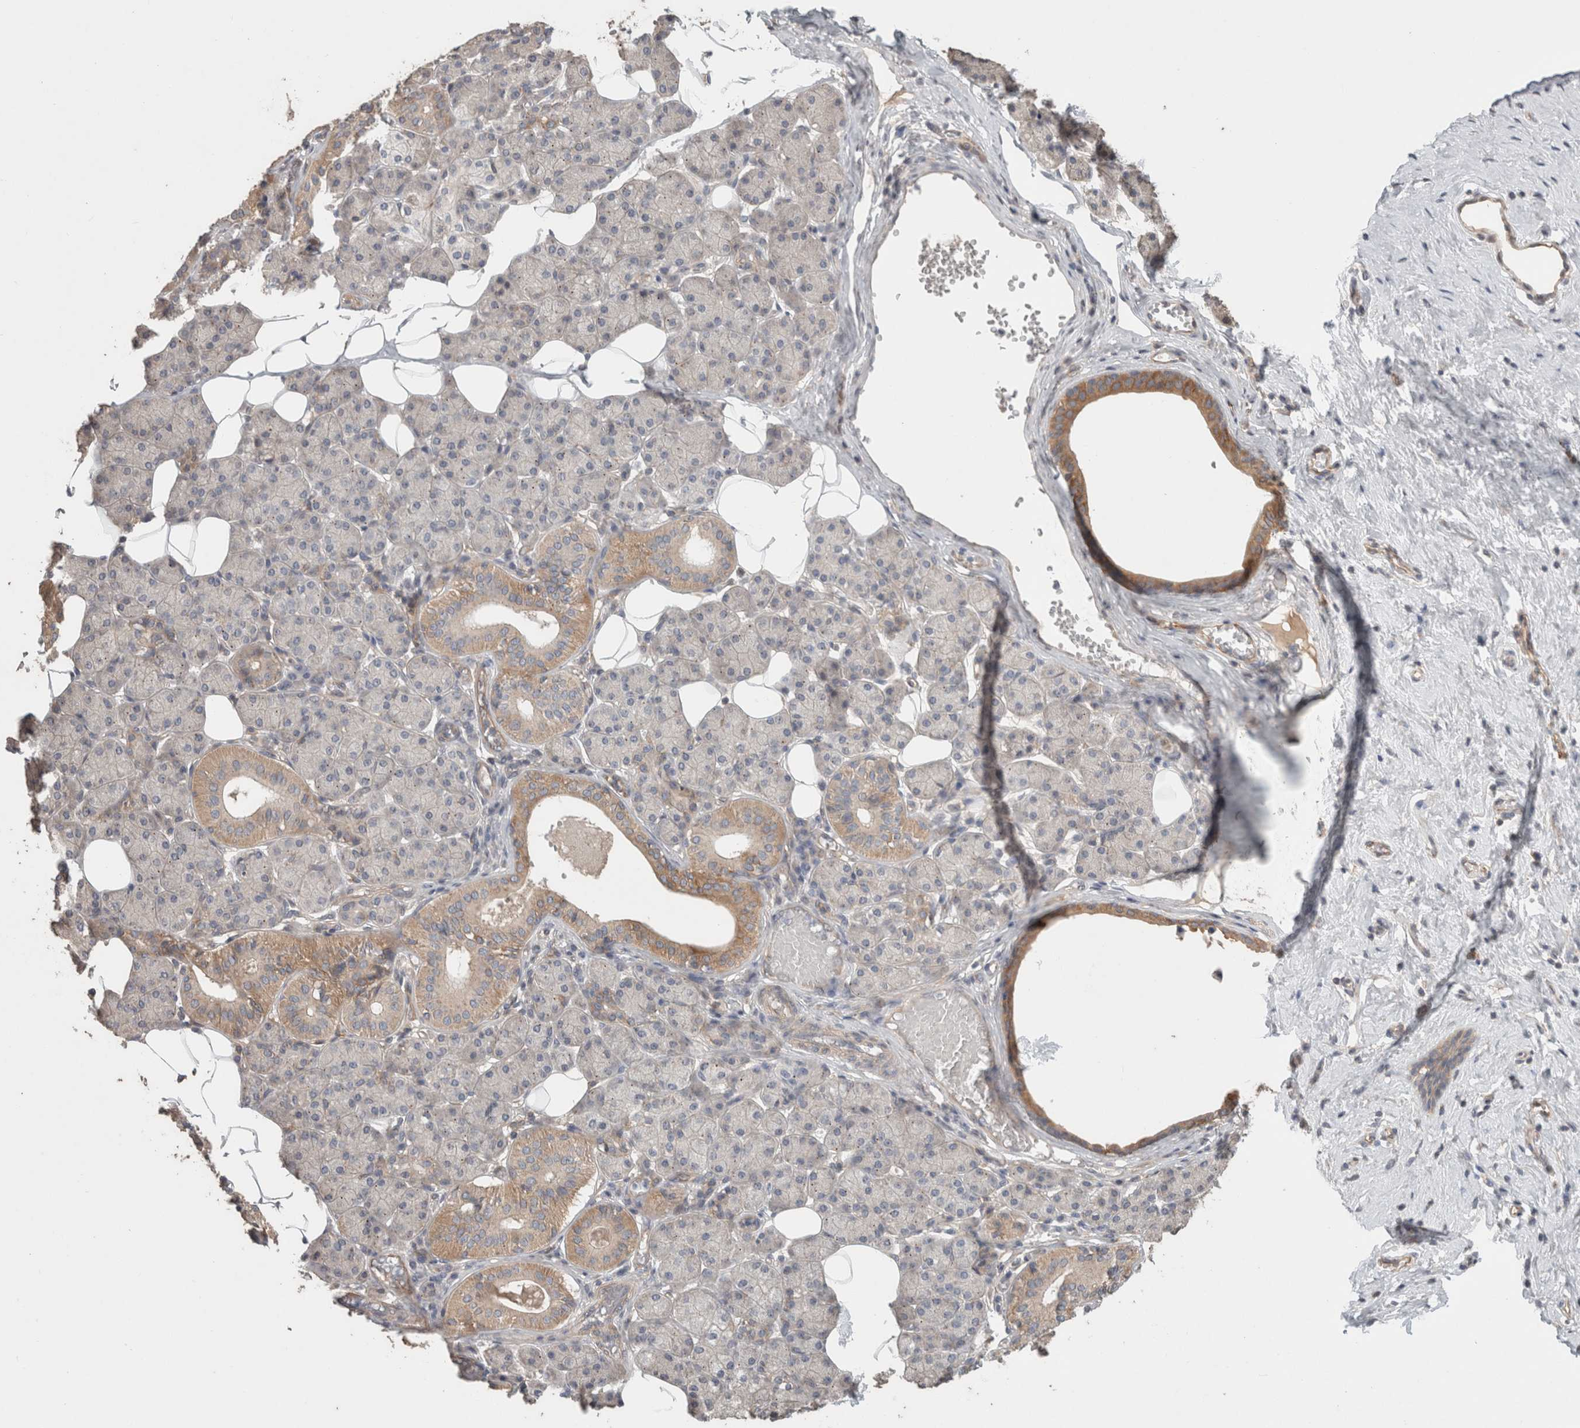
{"staining": {"intensity": "weak", "quantity": "<25%", "location": "cytoplasmic/membranous"}, "tissue": "salivary gland", "cell_type": "Glandular cells", "image_type": "normal", "snomed": [{"axis": "morphology", "description": "Normal tissue, NOS"}, {"axis": "topography", "description": "Salivary gland"}], "caption": "A histopathology image of salivary gland stained for a protein exhibits no brown staining in glandular cells.", "gene": "RASAL2", "patient": {"sex": "female", "age": 33}}